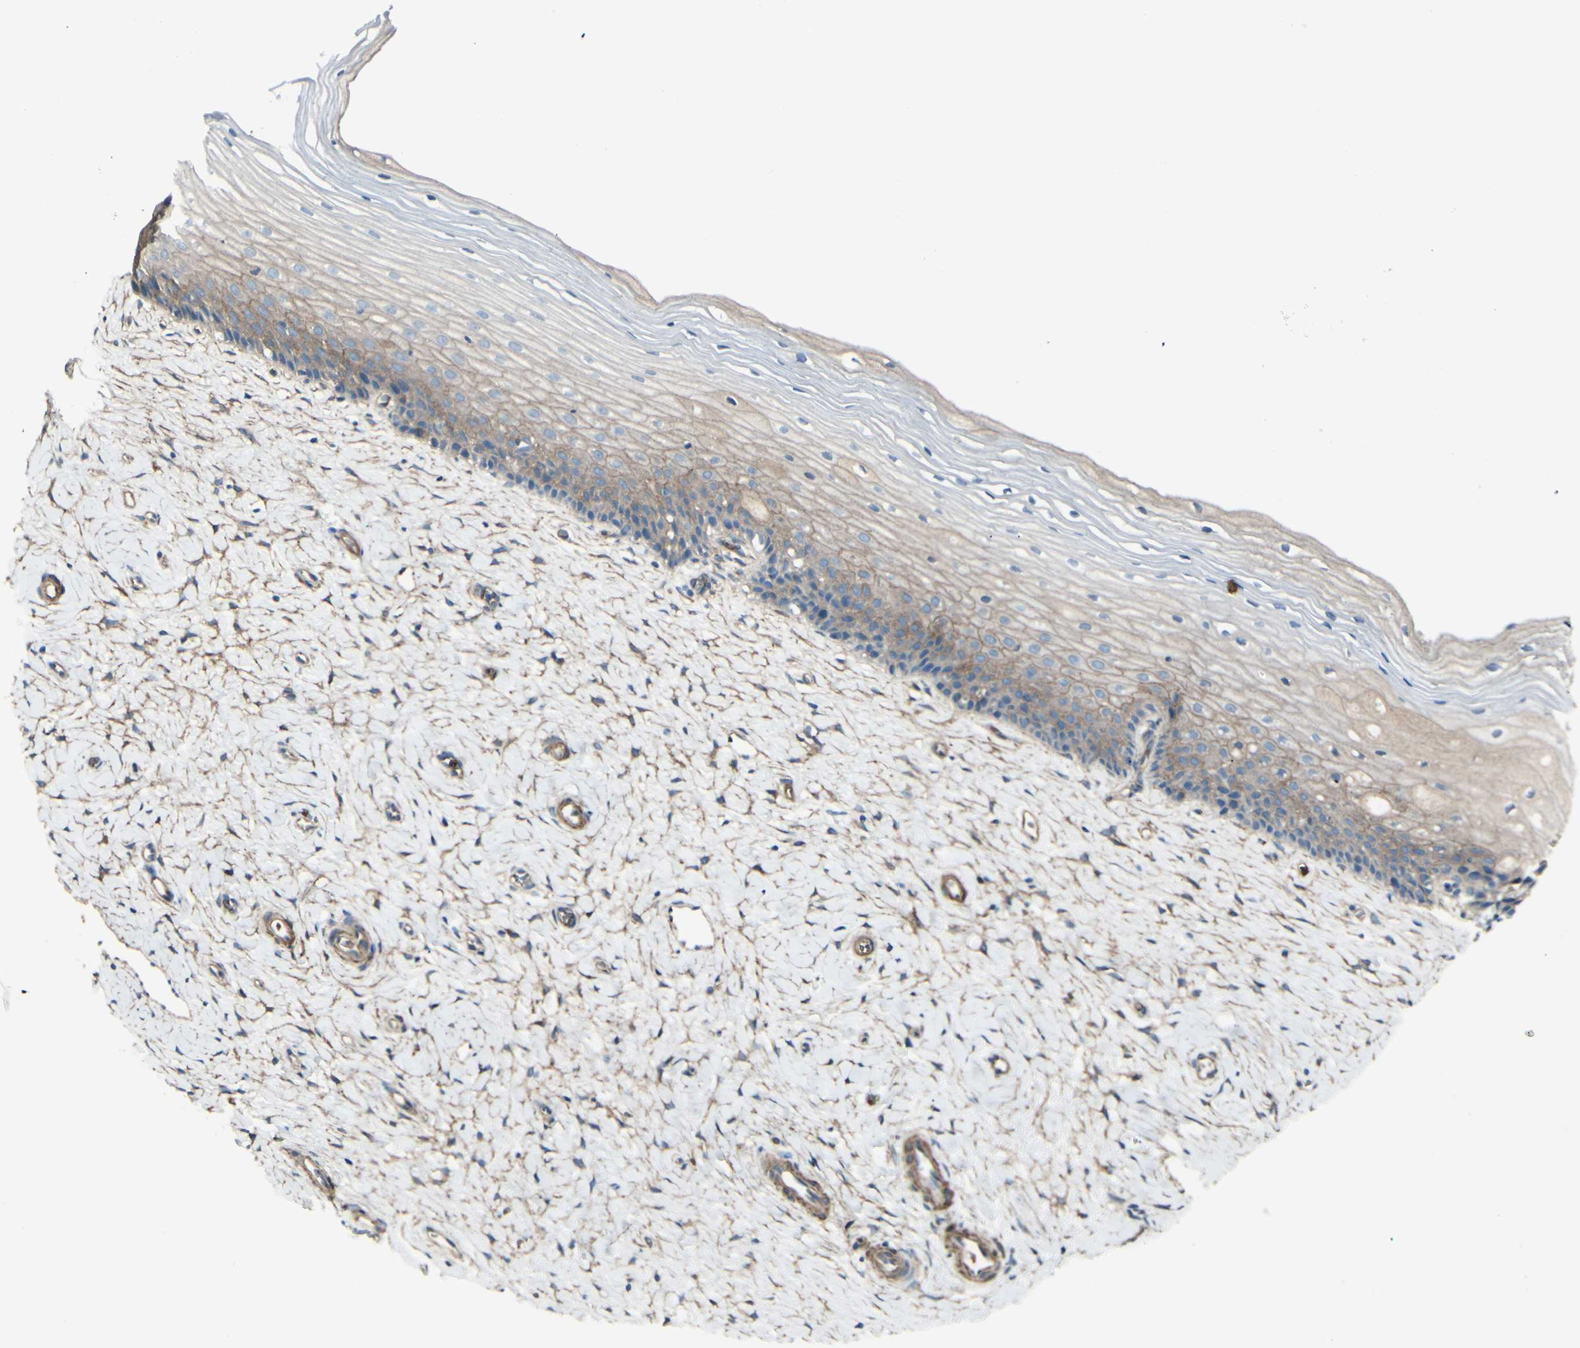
{"staining": {"intensity": "weak", "quantity": "25%-75%", "location": "cytoplasmic/membranous"}, "tissue": "cervix", "cell_type": "Squamous epithelial cells", "image_type": "normal", "snomed": [{"axis": "morphology", "description": "Normal tissue, NOS"}, {"axis": "topography", "description": "Cervix"}], "caption": "Immunohistochemistry of normal cervix demonstrates low levels of weak cytoplasmic/membranous staining in about 25%-75% of squamous epithelial cells. (Stains: DAB (3,3'-diaminobenzidine) in brown, nuclei in blue, Microscopy: brightfield microscopy at high magnification).", "gene": "PCDHGA10", "patient": {"sex": "female", "age": 39}}